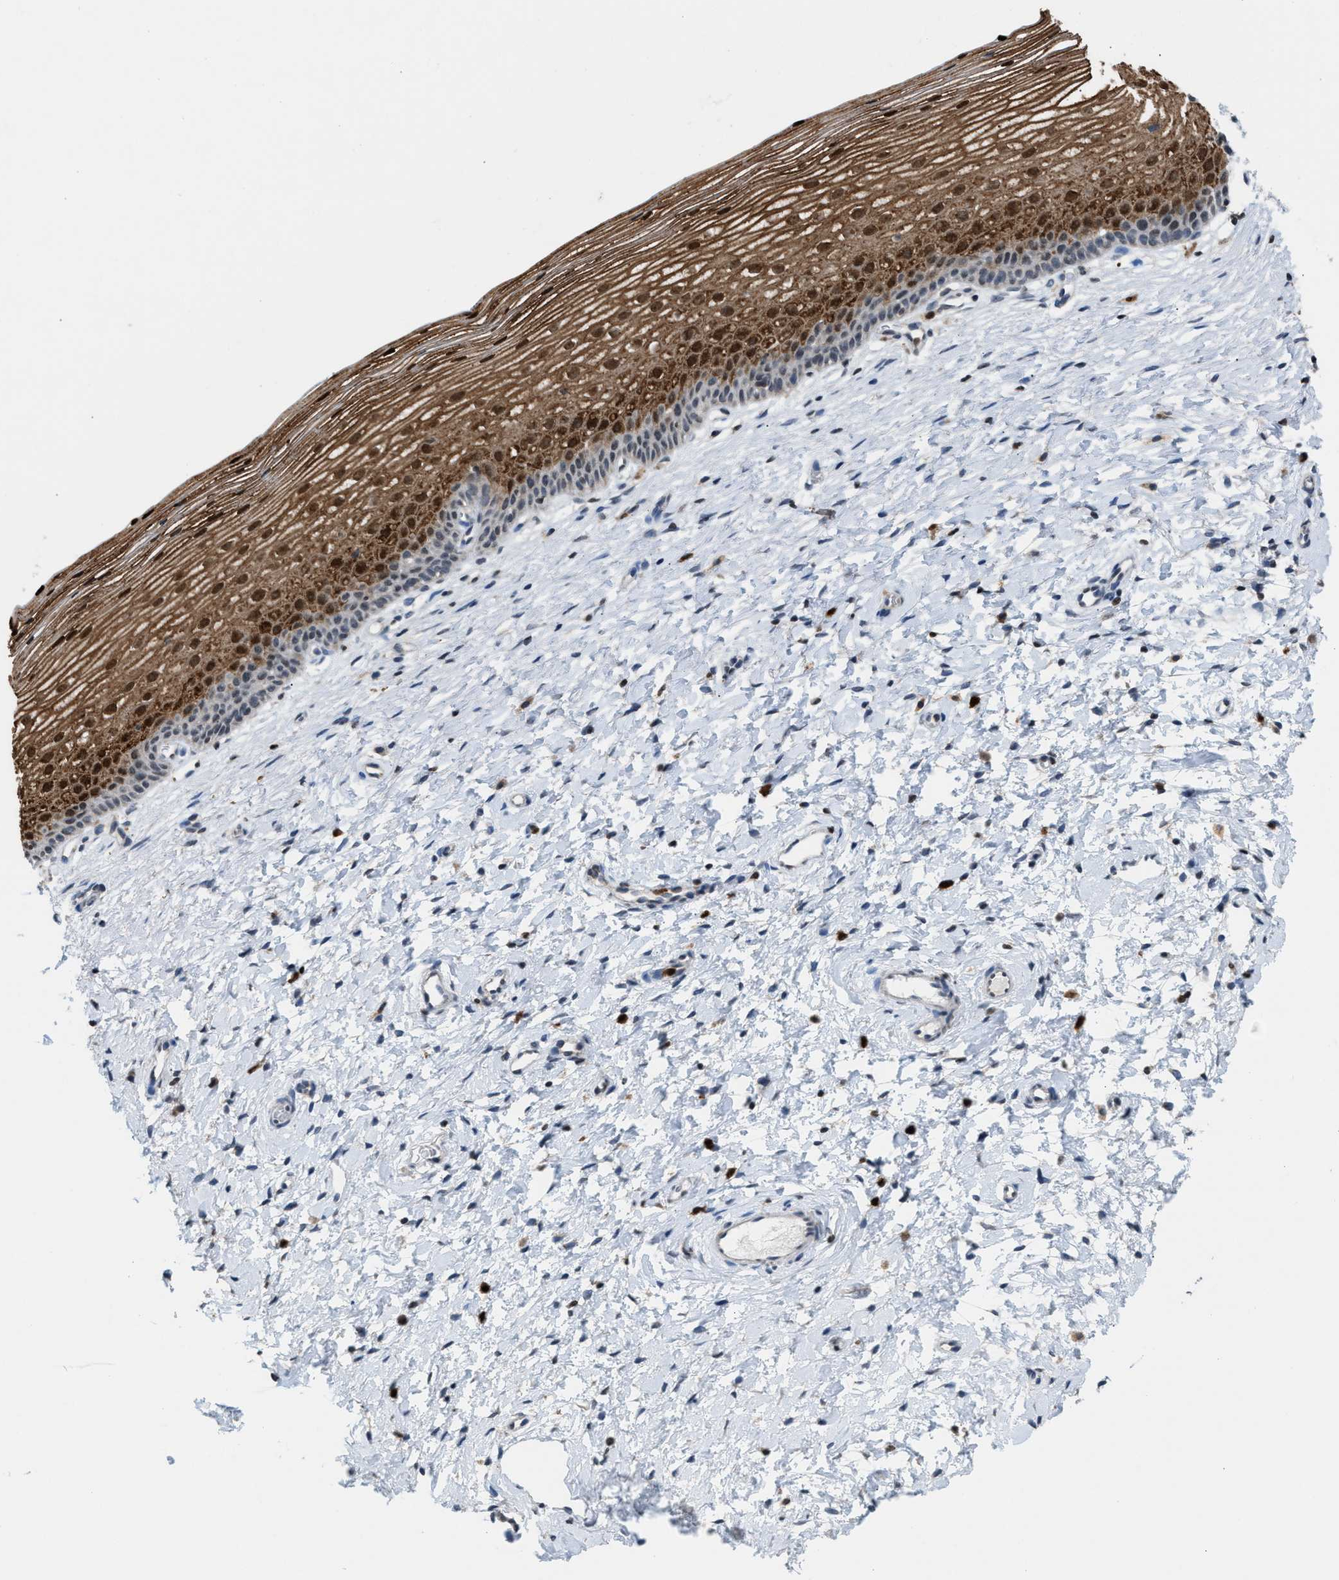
{"staining": {"intensity": "moderate", "quantity": ">75%", "location": "cytoplasmic/membranous"}, "tissue": "cervix", "cell_type": "Glandular cells", "image_type": "normal", "snomed": [{"axis": "morphology", "description": "Normal tissue, NOS"}, {"axis": "topography", "description": "Cervix"}], "caption": "Human cervix stained for a protein (brown) displays moderate cytoplasmic/membranous positive positivity in approximately >75% of glandular cells.", "gene": "PRUNE2", "patient": {"sex": "female", "age": 72}}